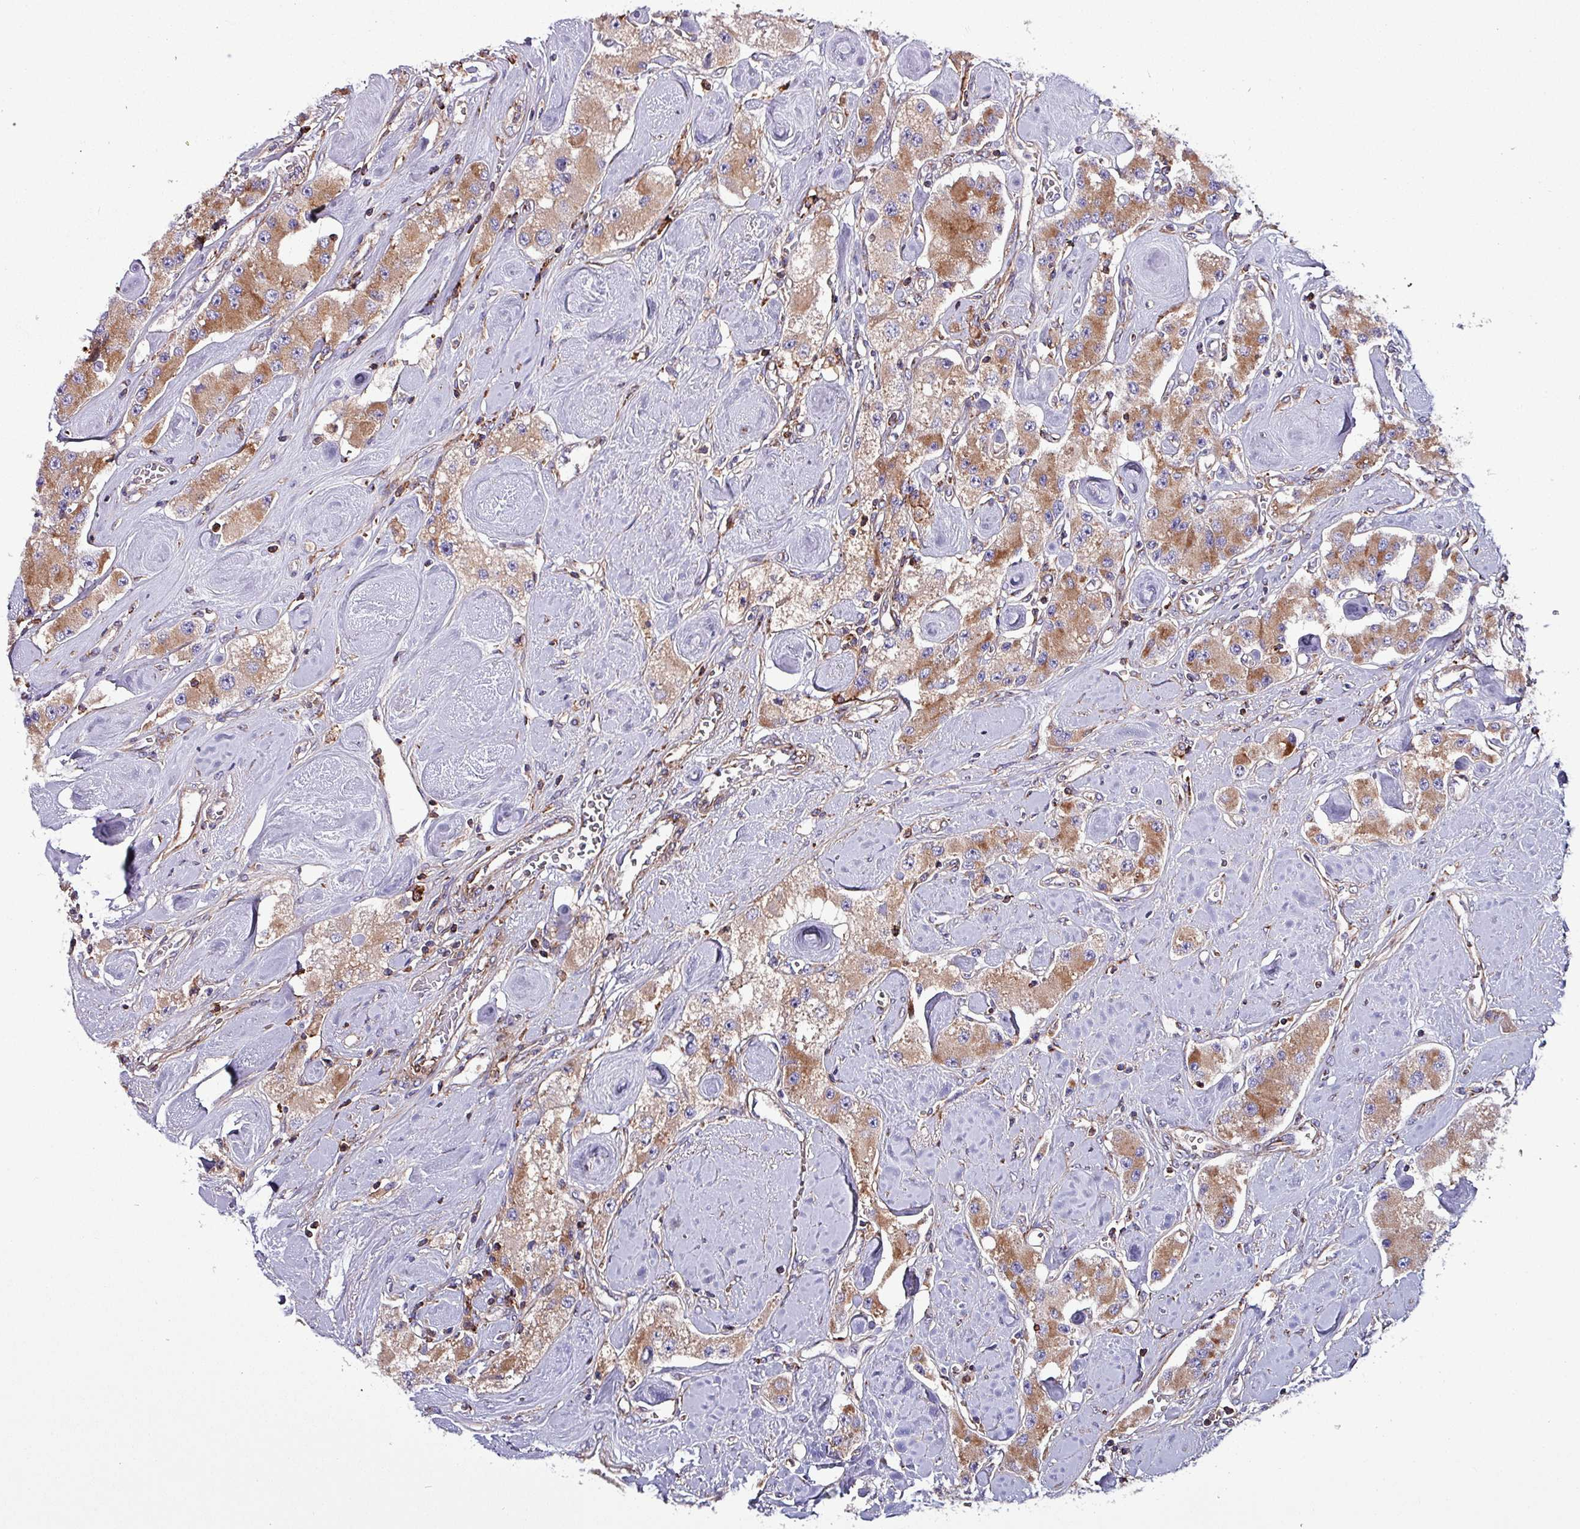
{"staining": {"intensity": "moderate", "quantity": ">75%", "location": "cytoplasmic/membranous"}, "tissue": "carcinoid", "cell_type": "Tumor cells", "image_type": "cancer", "snomed": [{"axis": "morphology", "description": "Carcinoid, malignant, NOS"}, {"axis": "topography", "description": "Pancreas"}], "caption": "A high-resolution histopathology image shows IHC staining of carcinoid, which shows moderate cytoplasmic/membranous staining in approximately >75% of tumor cells.", "gene": "VAMP4", "patient": {"sex": "male", "age": 41}}